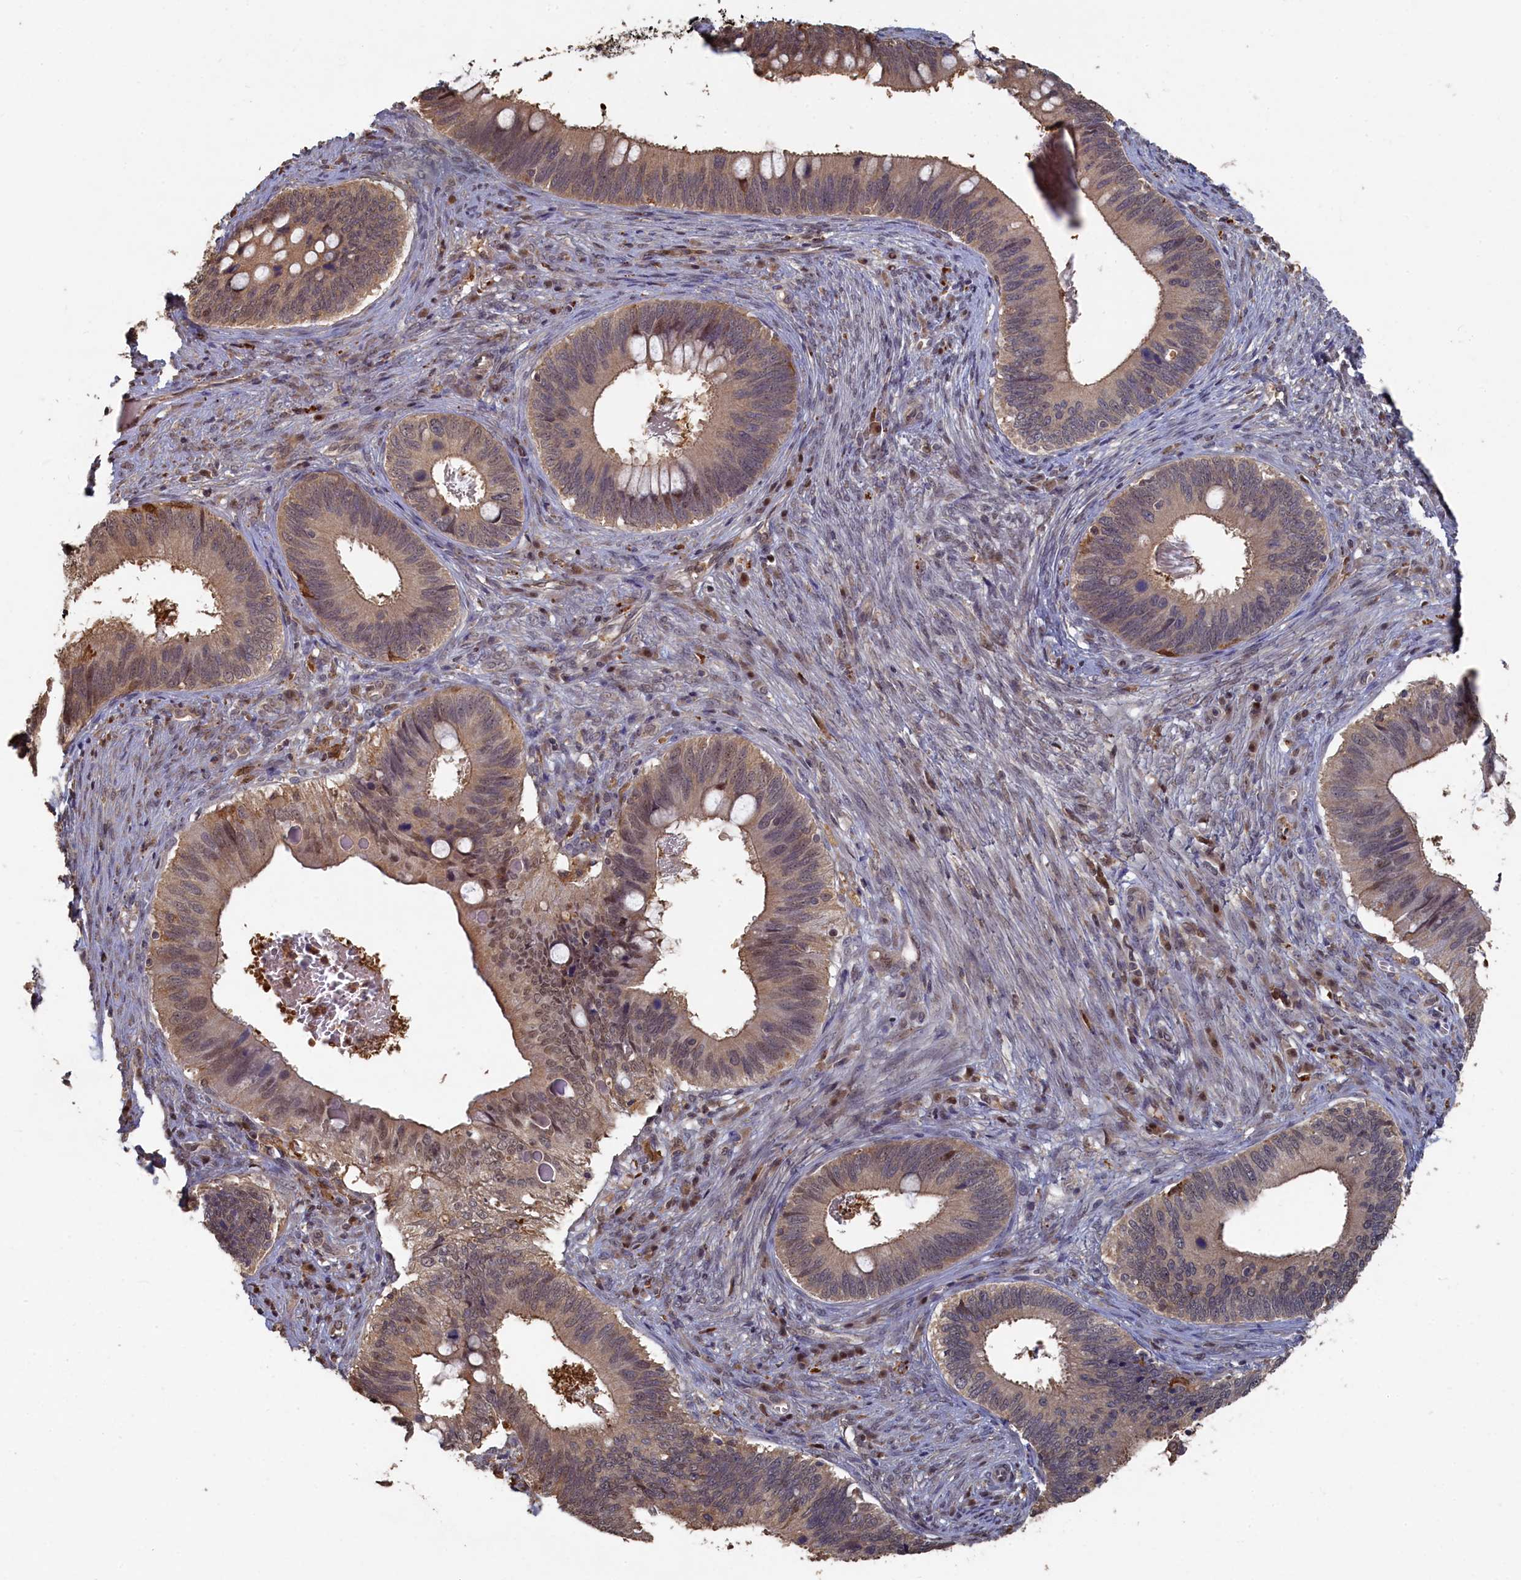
{"staining": {"intensity": "moderate", "quantity": "25%-75%", "location": "cytoplasmic/membranous,nuclear"}, "tissue": "cervical cancer", "cell_type": "Tumor cells", "image_type": "cancer", "snomed": [{"axis": "morphology", "description": "Adenocarcinoma, NOS"}, {"axis": "topography", "description": "Cervix"}], "caption": "Human cervical cancer stained for a protein (brown) displays moderate cytoplasmic/membranous and nuclear positive staining in about 25%-75% of tumor cells.", "gene": "UCHL3", "patient": {"sex": "female", "age": 42}}